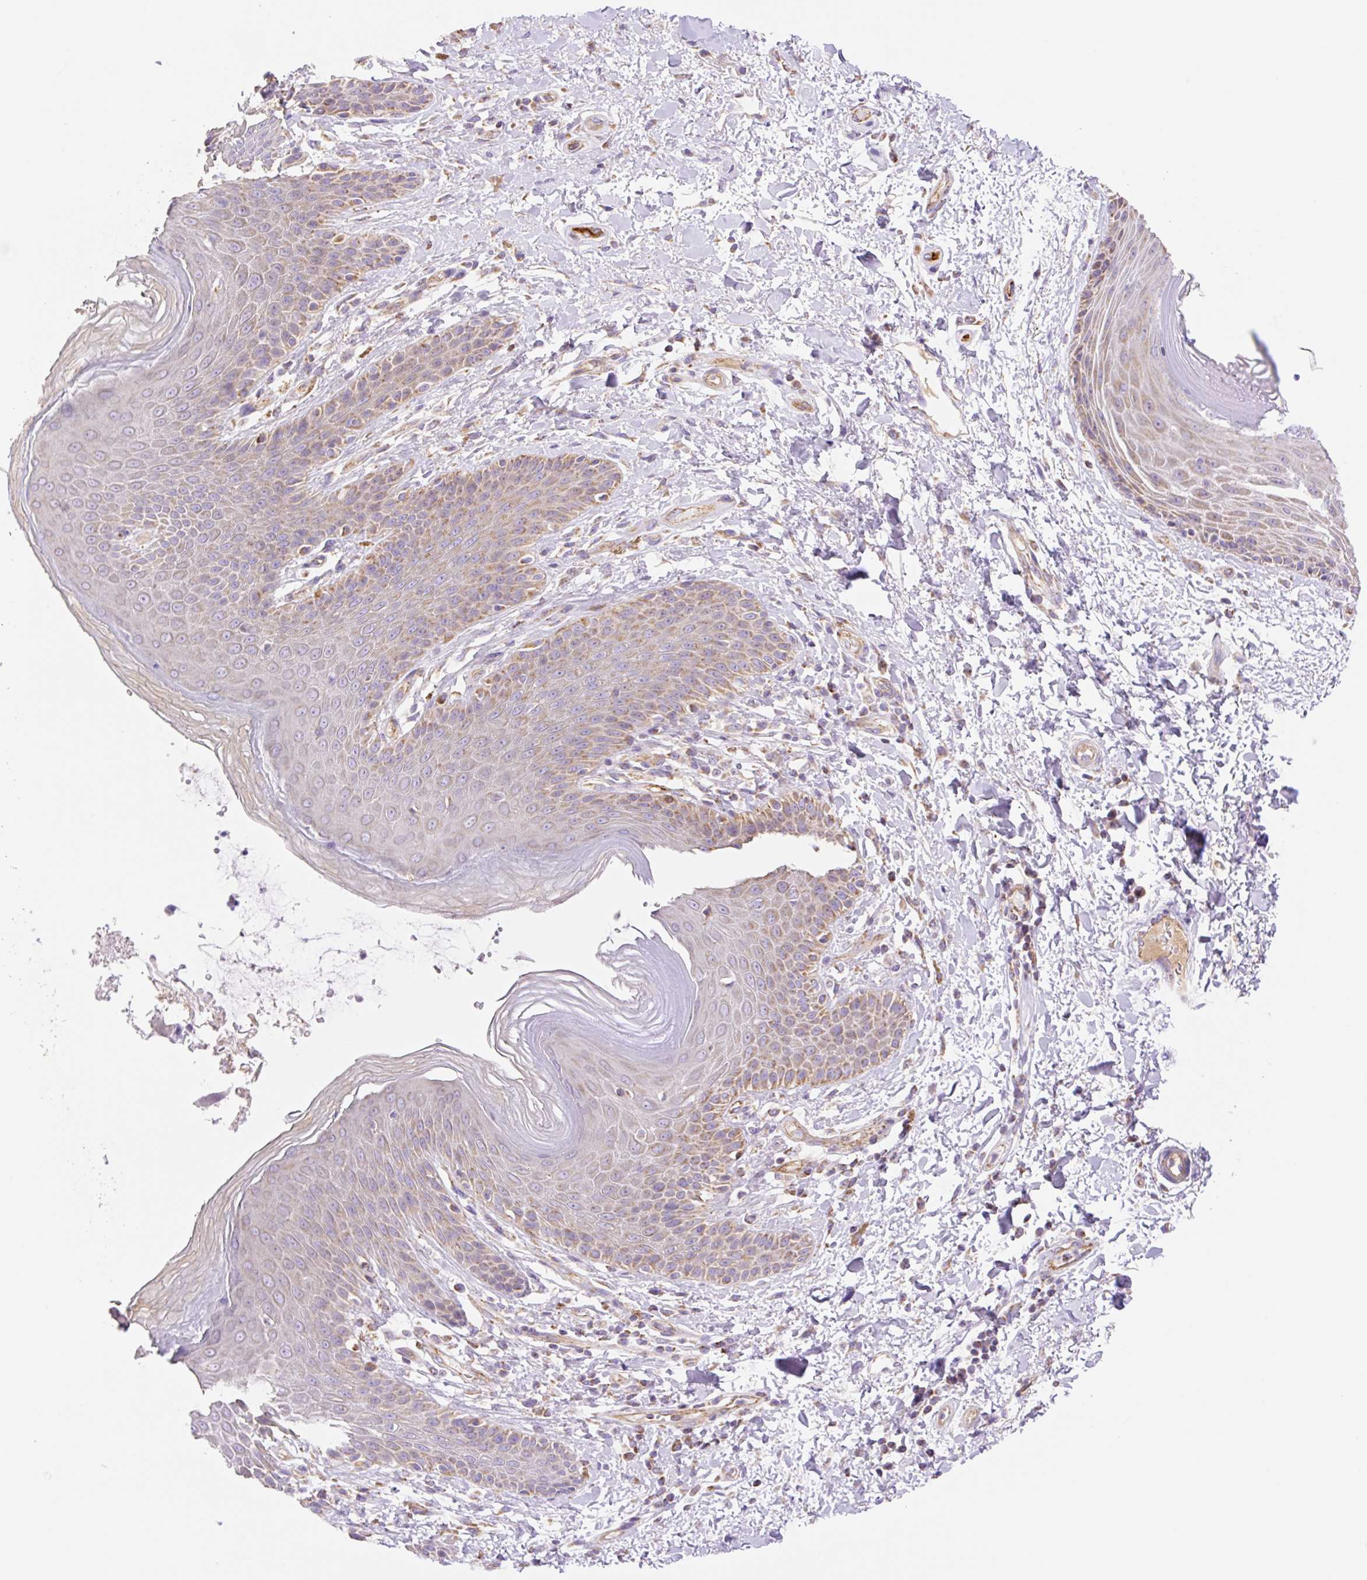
{"staining": {"intensity": "moderate", "quantity": "25%-75%", "location": "cytoplasmic/membranous"}, "tissue": "skin", "cell_type": "Epidermal cells", "image_type": "normal", "snomed": [{"axis": "morphology", "description": "Normal tissue, NOS"}, {"axis": "topography", "description": "Peripheral nerve tissue"}], "caption": "The immunohistochemical stain shows moderate cytoplasmic/membranous expression in epidermal cells of normal skin. Using DAB (3,3'-diaminobenzidine) (brown) and hematoxylin (blue) stains, captured at high magnification using brightfield microscopy.", "gene": "ESAM", "patient": {"sex": "male", "age": 51}}